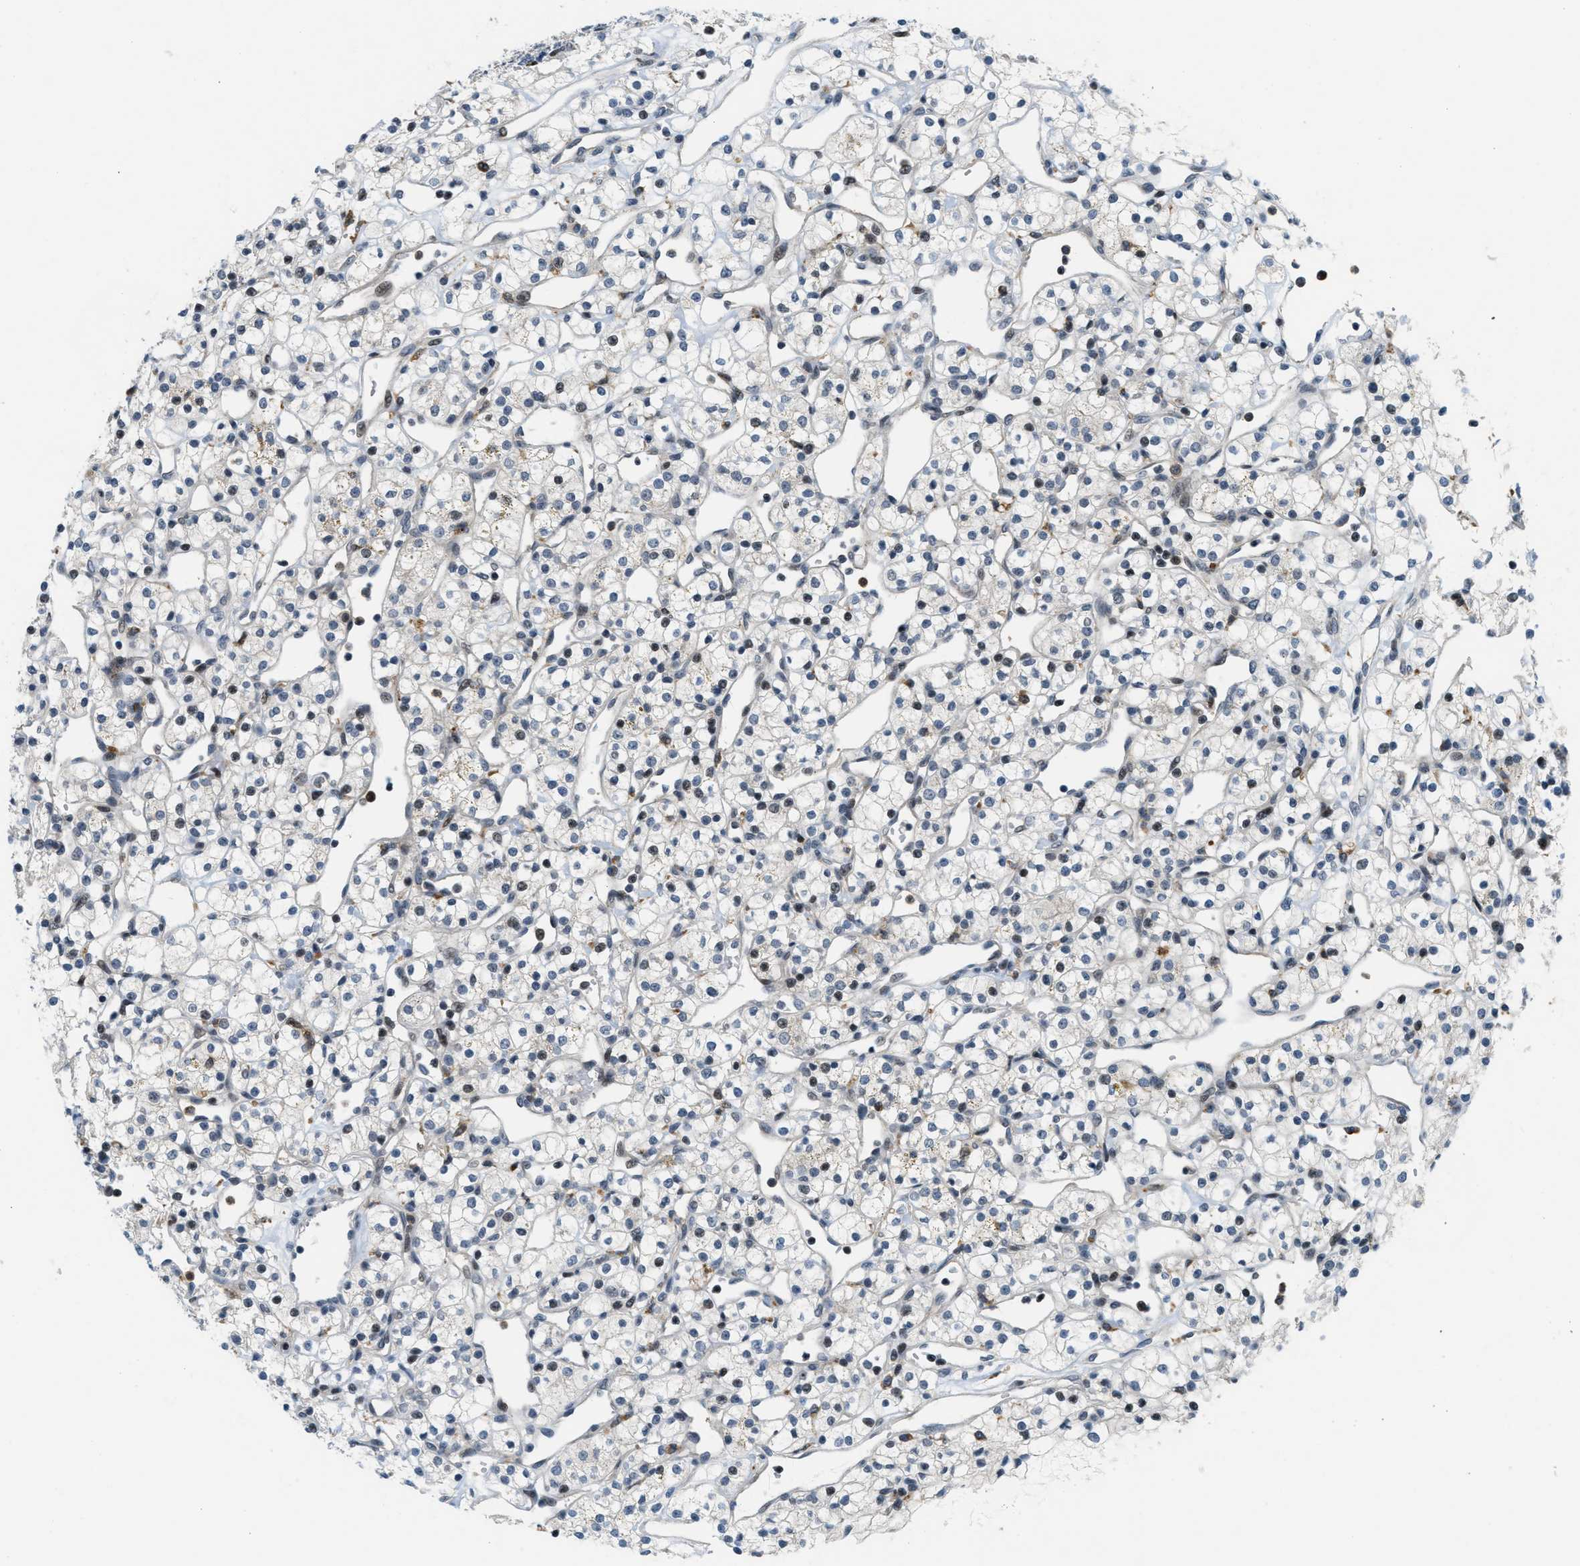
{"staining": {"intensity": "strong", "quantity": "<25%", "location": "nuclear"}, "tissue": "renal cancer", "cell_type": "Tumor cells", "image_type": "cancer", "snomed": [{"axis": "morphology", "description": "Adenocarcinoma, NOS"}, {"axis": "topography", "description": "Kidney"}], "caption": "An IHC image of neoplastic tissue is shown. Protein staining in brown shows strong nuclear positivity in renal cancer within tumor cells.", "gene": "ING1", "patient": {"sex": "female", "age": 60}}